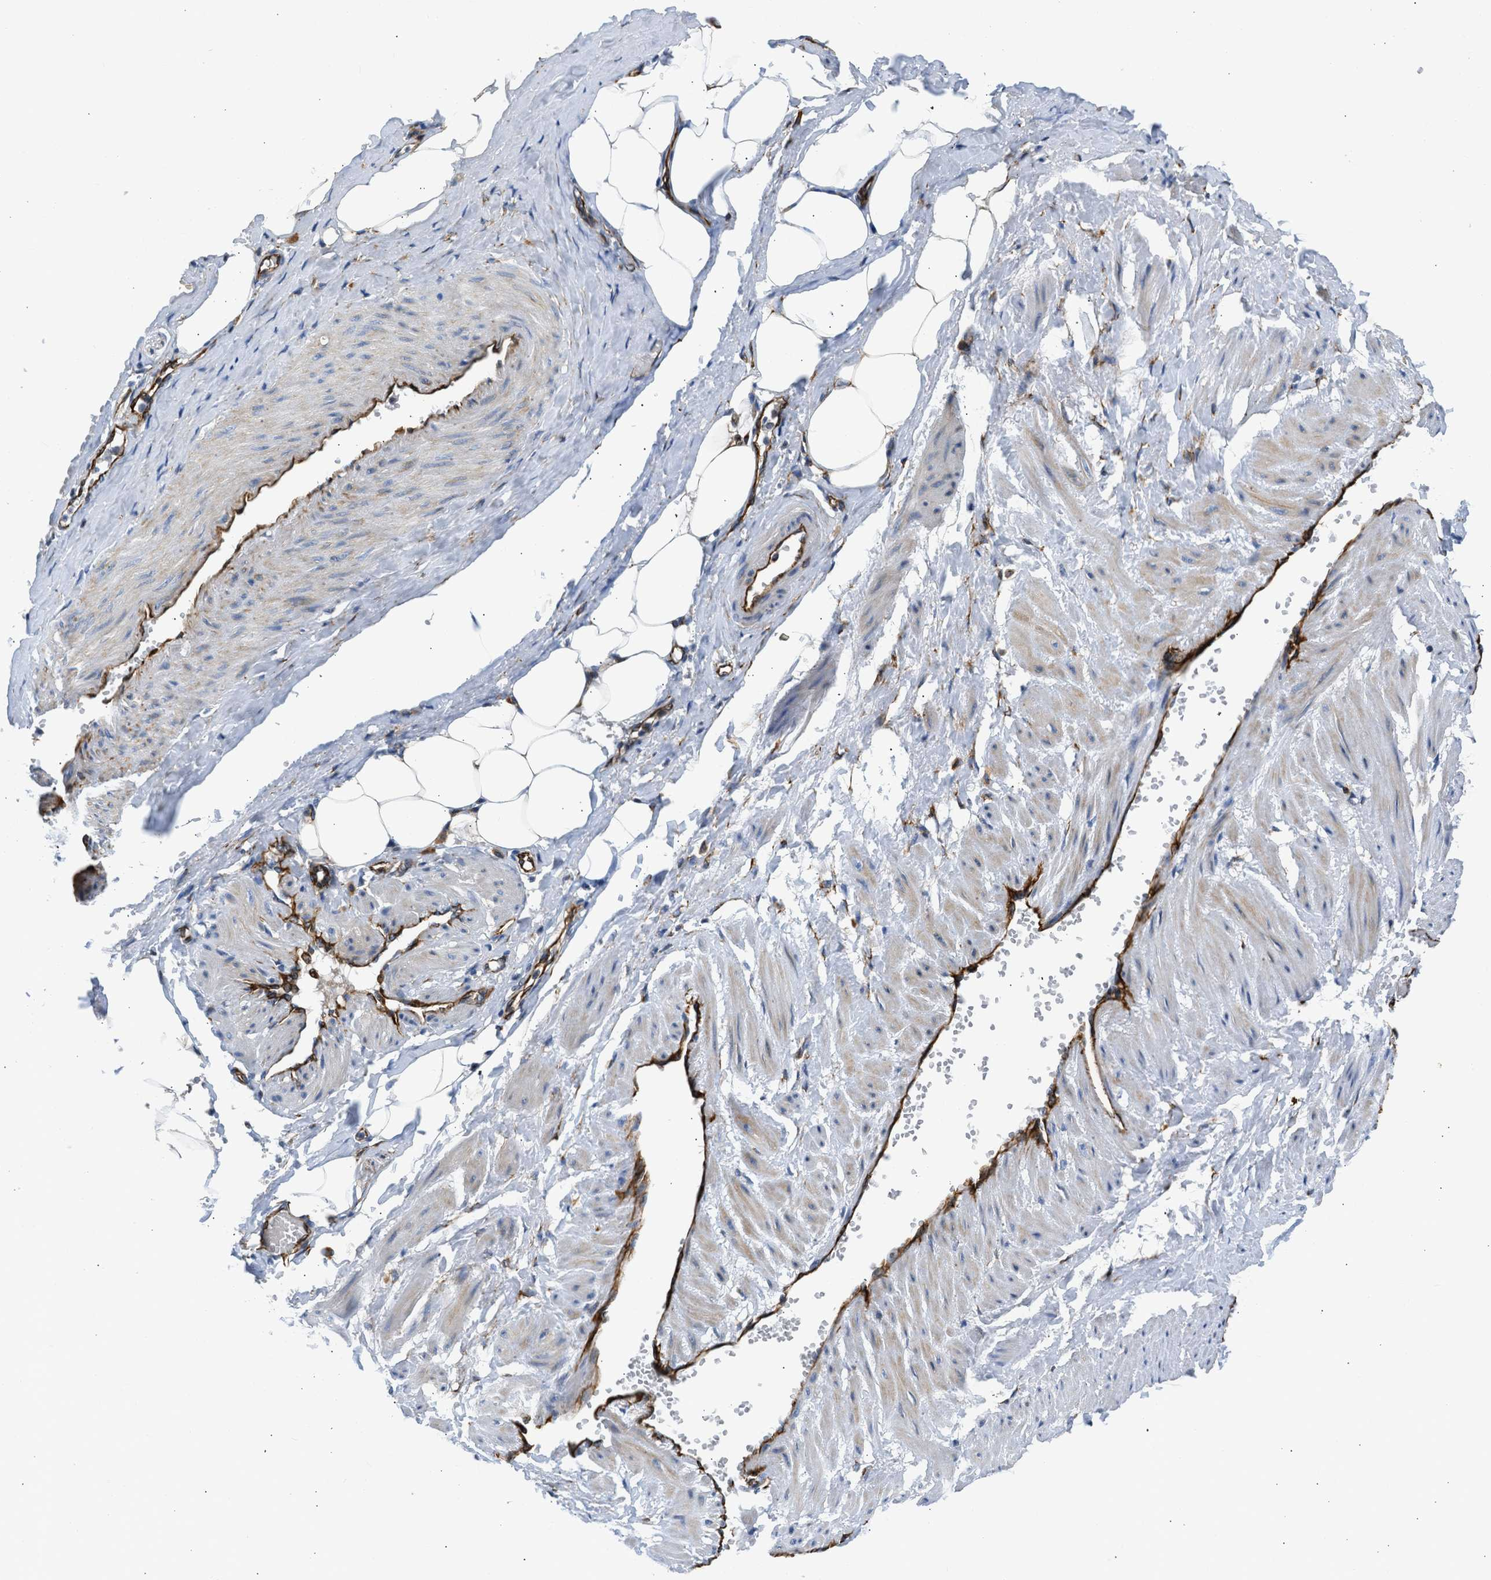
{"staining": {"intensity": "strong", "quantity": "25%-75%", "location": "cytoplasmic/membranous"}, "tissue": "adipose tissue", "cell_type": "Adipocytes", "image_type": "normal", "snomed": [{"axis": "morphology", "description": "Normal tissue, NOS"}, {"axis": "topography", "description": "Soft tissue"}, {"axis": "topography", "description": "Vascular tissue"}], "caption": "Immunohistochemical staining of normal adipose tissue reveals 25%-75% levels of strong cytoplasmic/membranous protein staining in about 25%-75% of adipocytes. (Brightfield microscopy of DAB IHC at high magnification).", "gene": "ULK4", "patient": {"sex": "female", "age": 35}}